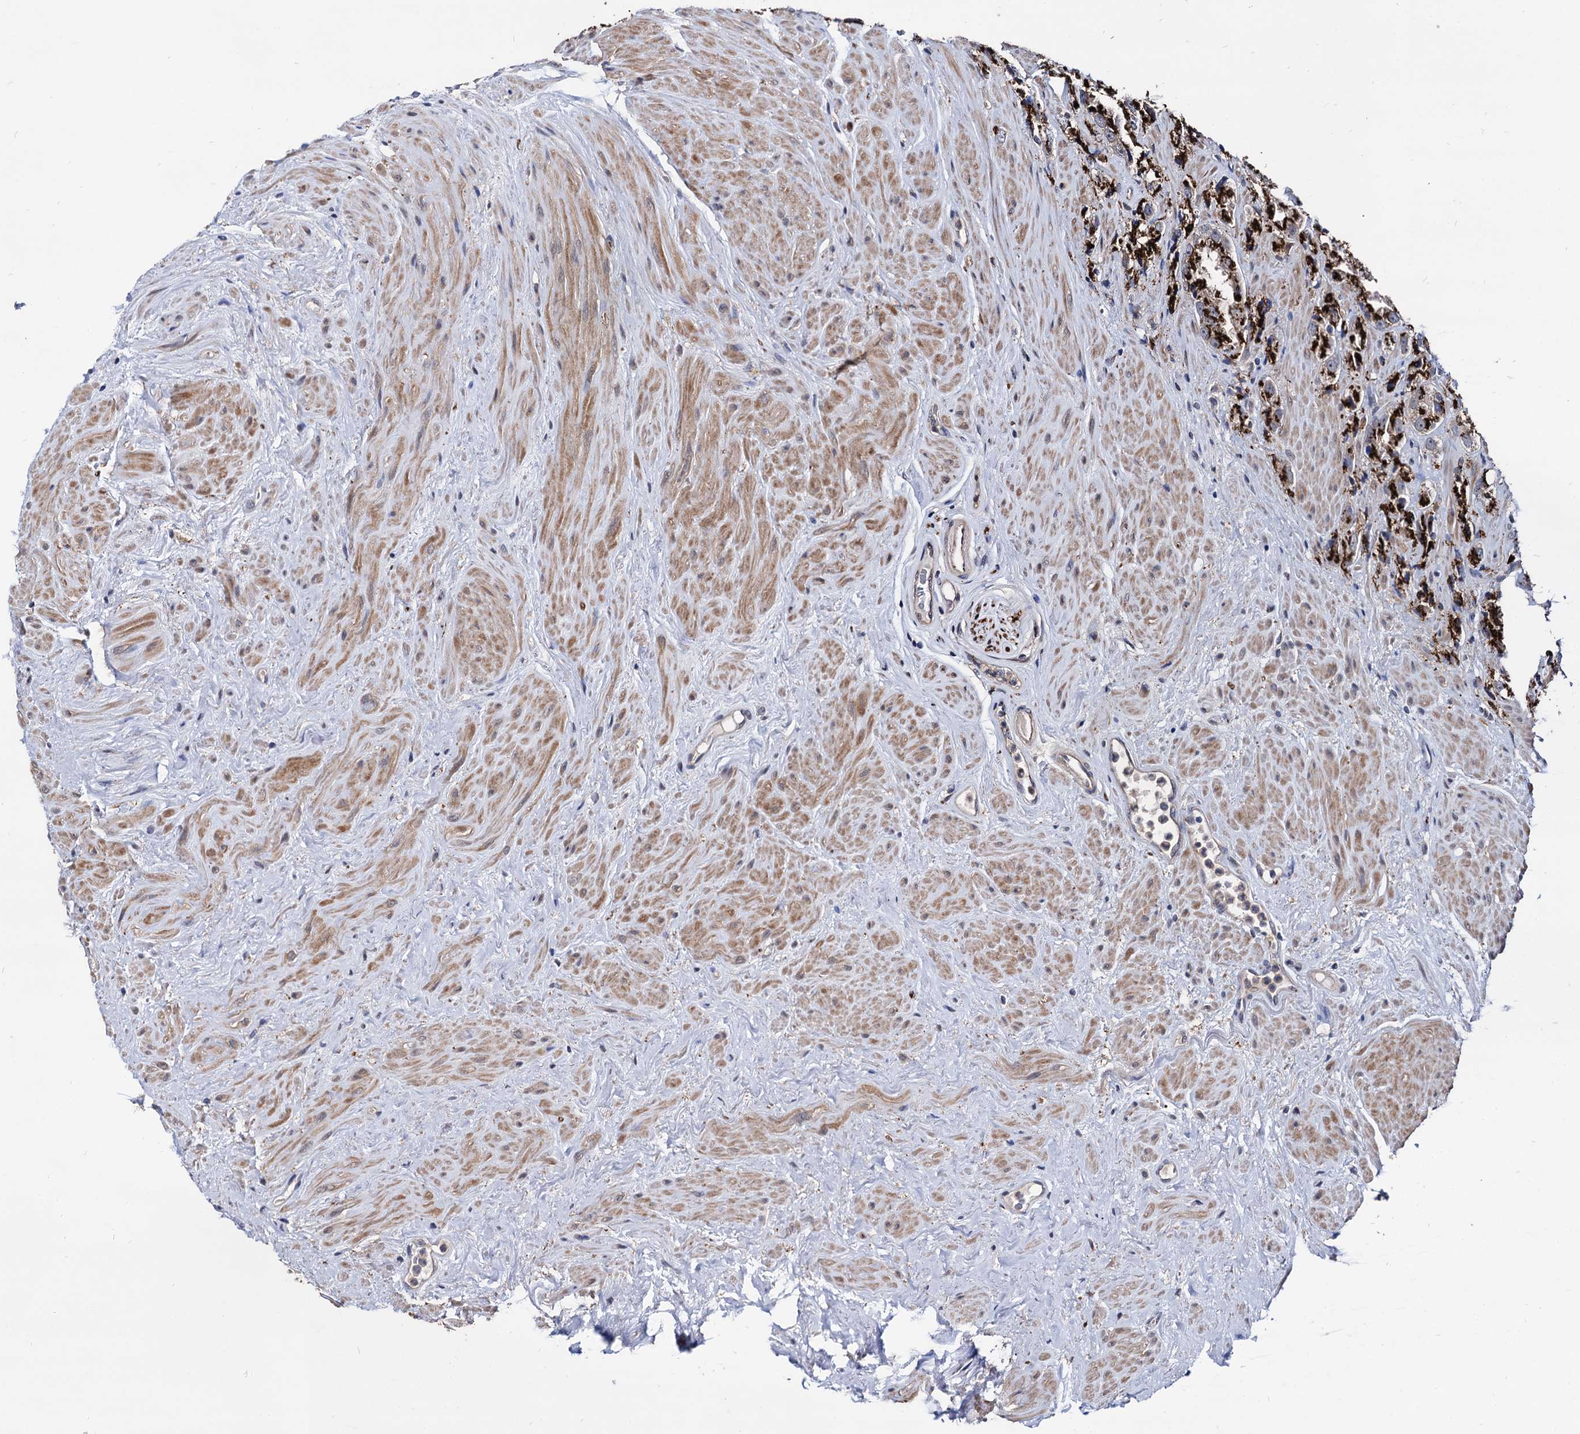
{"staining": {"intensity": "strong", "quantity": ">75%", "location": "cytoplasmic/membranous"}, "tissue": "prostate cancer", "cell_type": "Tumor cells", "image_type": "cancer", "snomed": [{"axis": "morphology", "description": "Adenocarcinoma, NOS"}, {"axis": "topography", "description": "Prostate"}], "caption": "Immunohistochemical staining of prostate cancer (adenocarcinoma) exhibits strong cytoplasmic/membranous protein positivity in approximately >75% of tumor cells.", "gene": "ESD", "patient": {"sex": "male", "age": 79}}